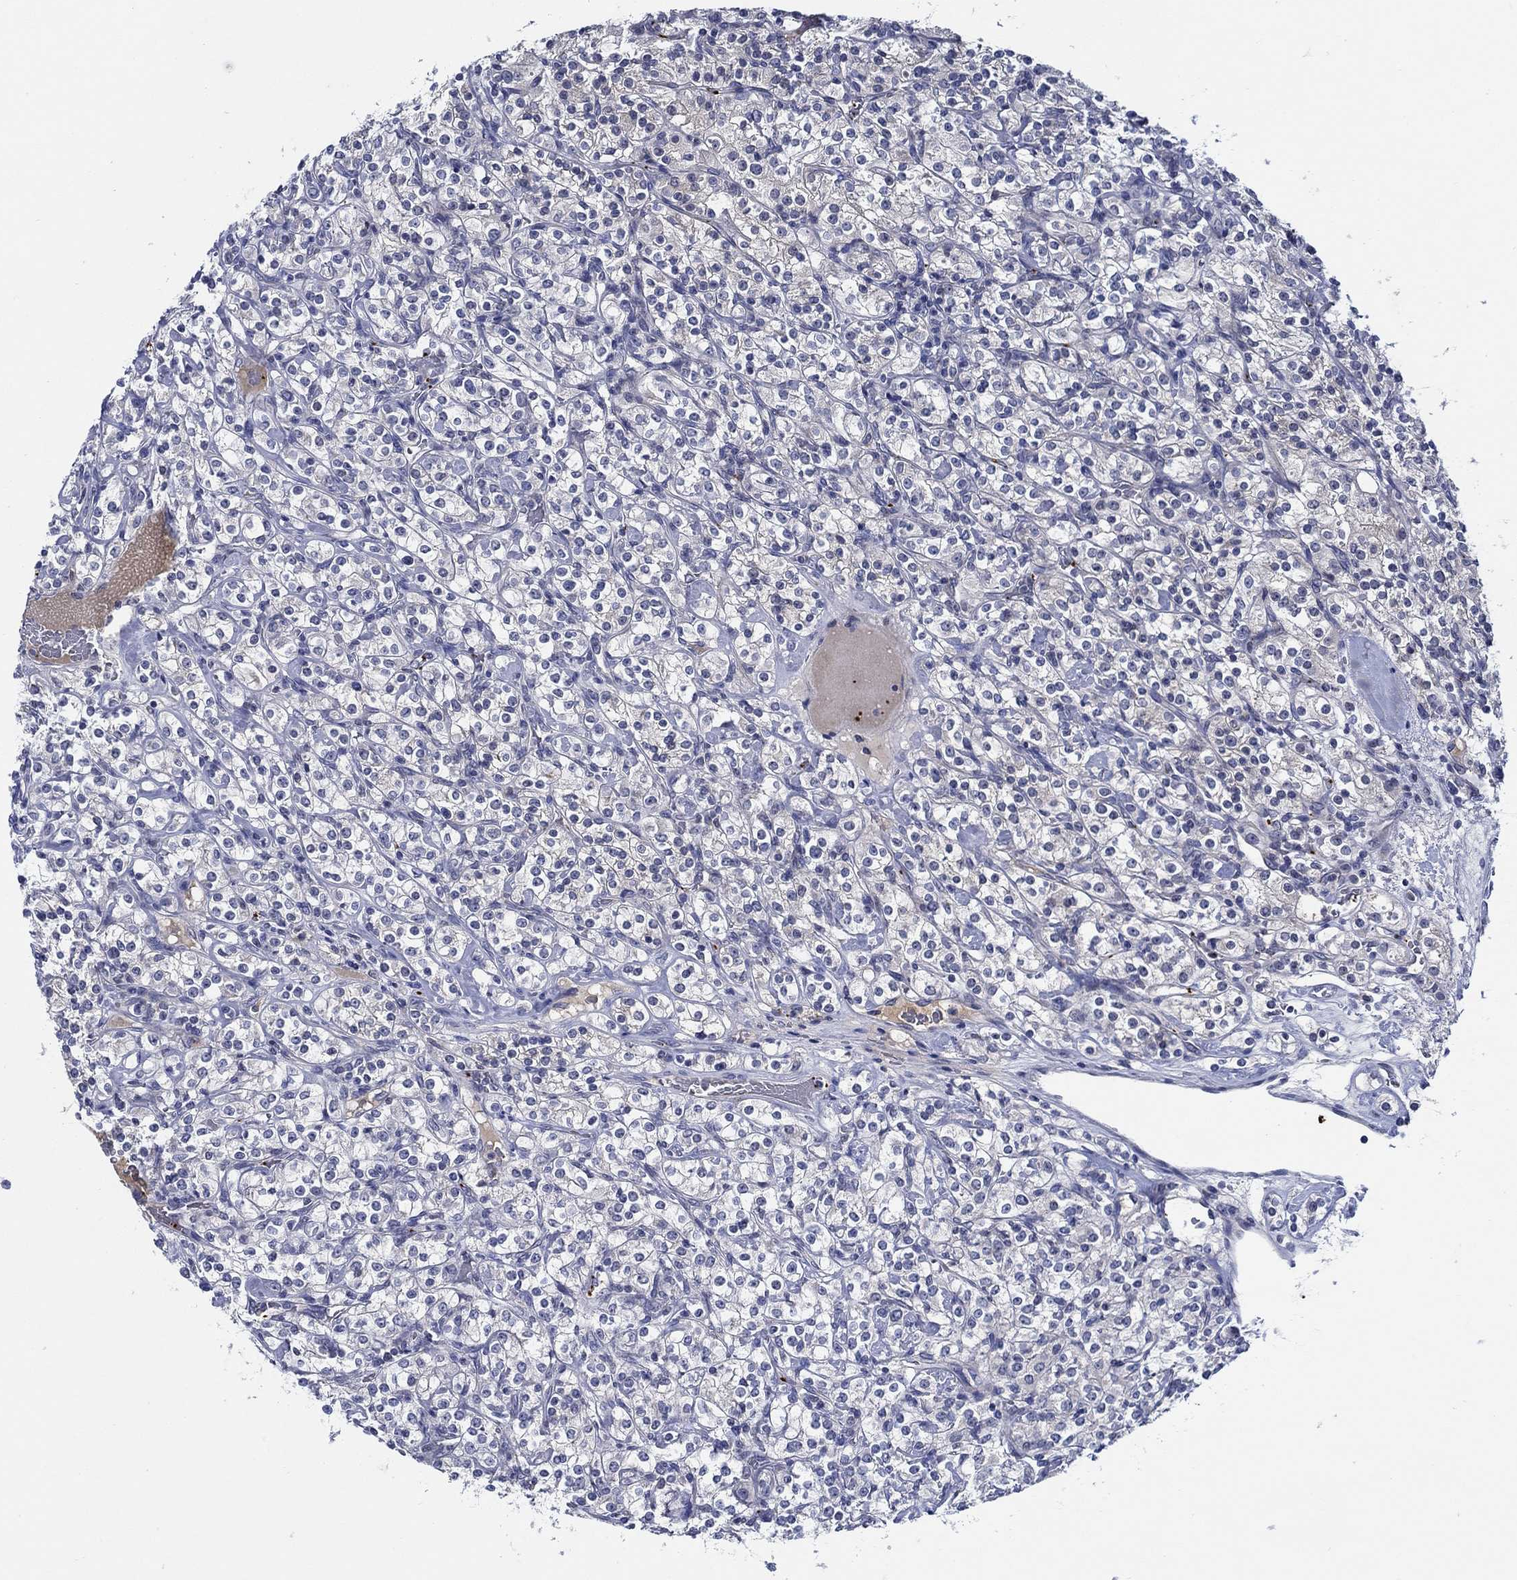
{"staining": {"intensity": "negative", "quantity": "none", "location": "none"}, "tissue": "renal cancer", "cell_type": "Tumor cells", "image_type": "cancer", "snomed": [{"axis": "morphology", "description": "Adenocarcinoma, NOS"}, {"axis": "topography", "description": "Kidney"}], "caption": "A photomicrograph of human adenocarcinoma (renal) is negative for staining in tumor cells. Brightfield microscopy of immunohistochemistry (IHC) stained with DAB (brown) and hematoxylin (blue), captured at high magnification.", "gene": "ALOX12", "patient": {"sex": "male", "age": 77}}